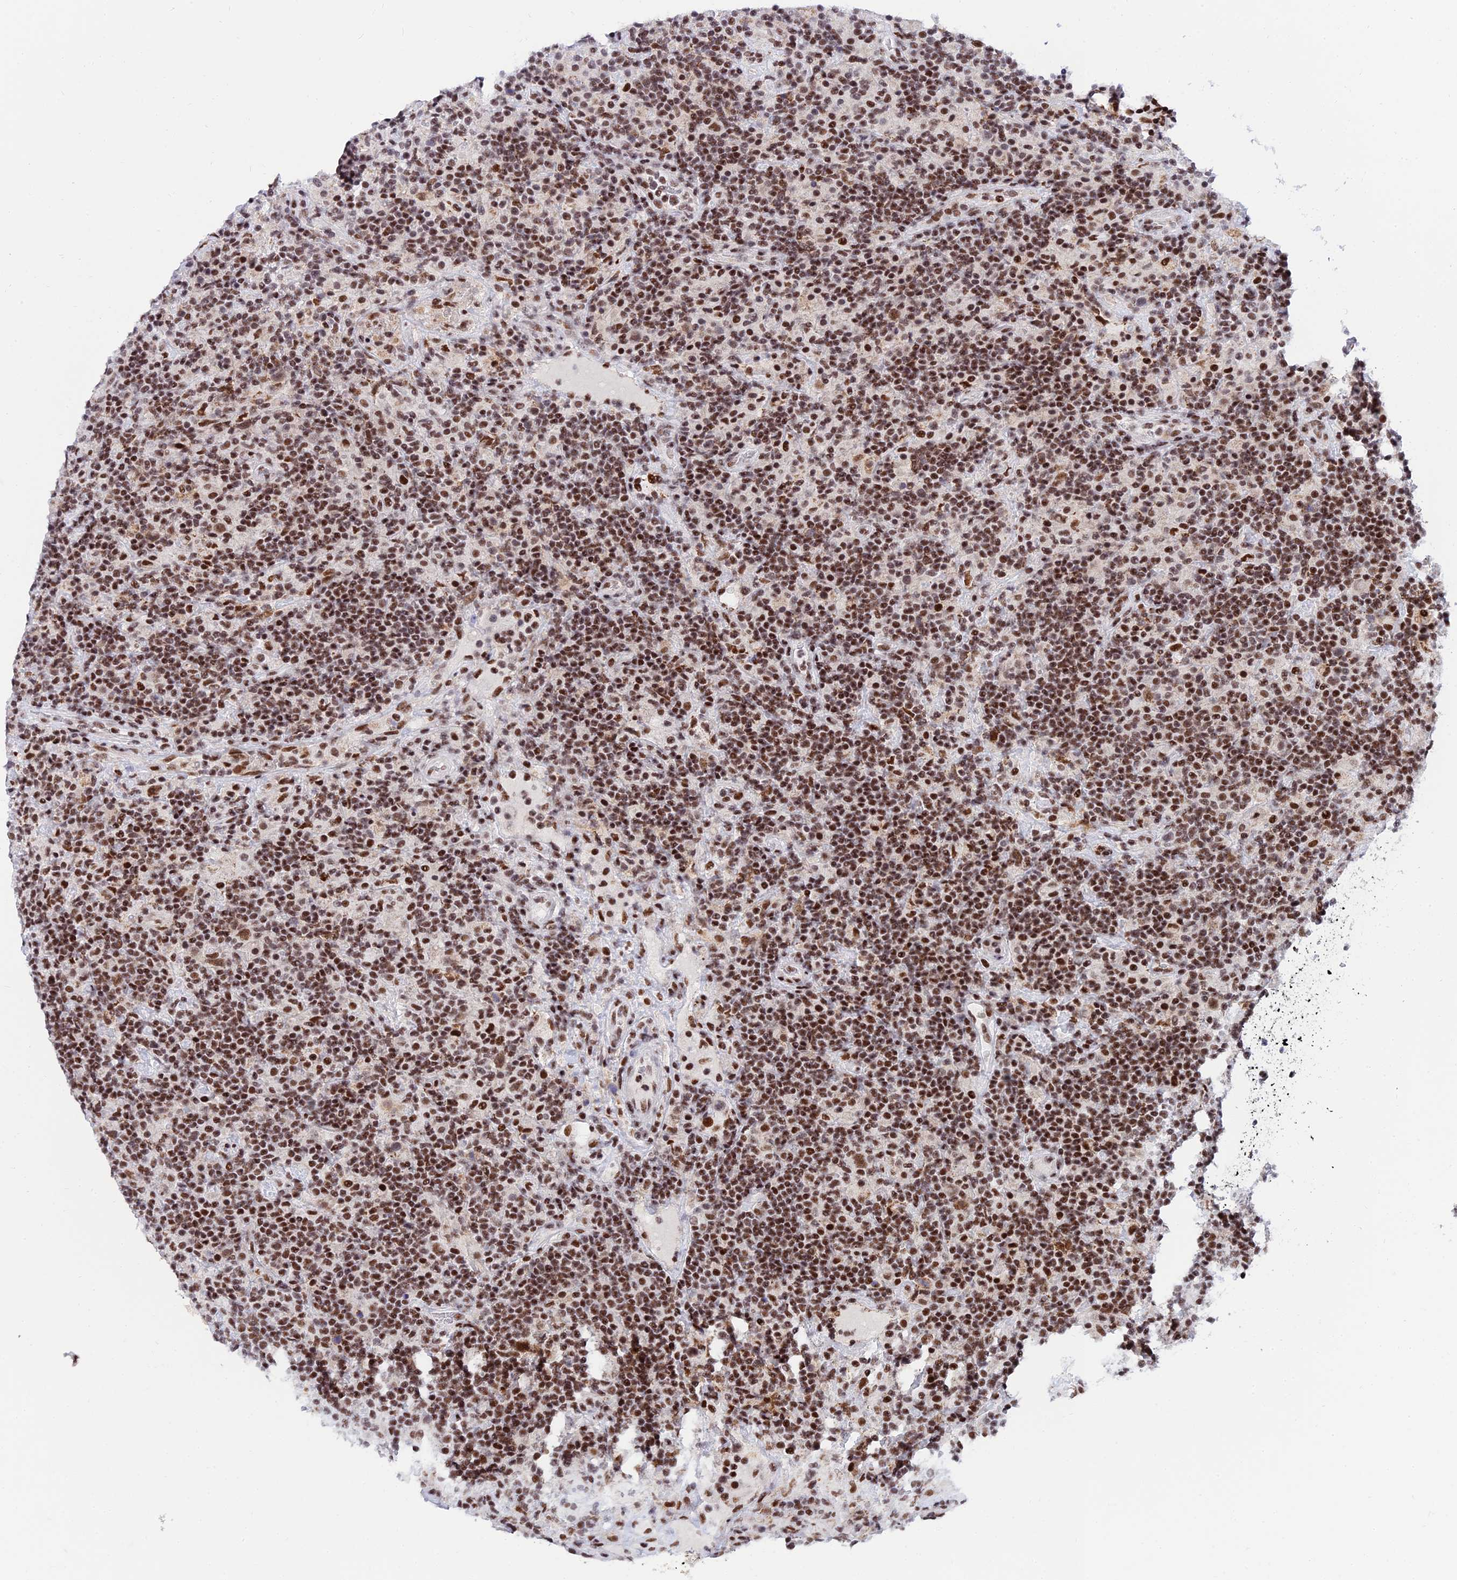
{"staining": {"intensity": "moderate", "quantity": ">75%", "location": "nuclear"}, "tissue": "lymphoma", "cell_type": "Tumor cells", "image_type": "cancer", "snomed": [{"axis": "morphology", "description": "Hodgkin's disease, NOS"}, {"axis": "topography", "description": "Lymph node"}], "caption": "Hodgkin's disease stained for a protein exhibits moderate nuclear positivity in tumor cells.", "gene": "USP22", "patient": {"sex": "male", "age": 70}}